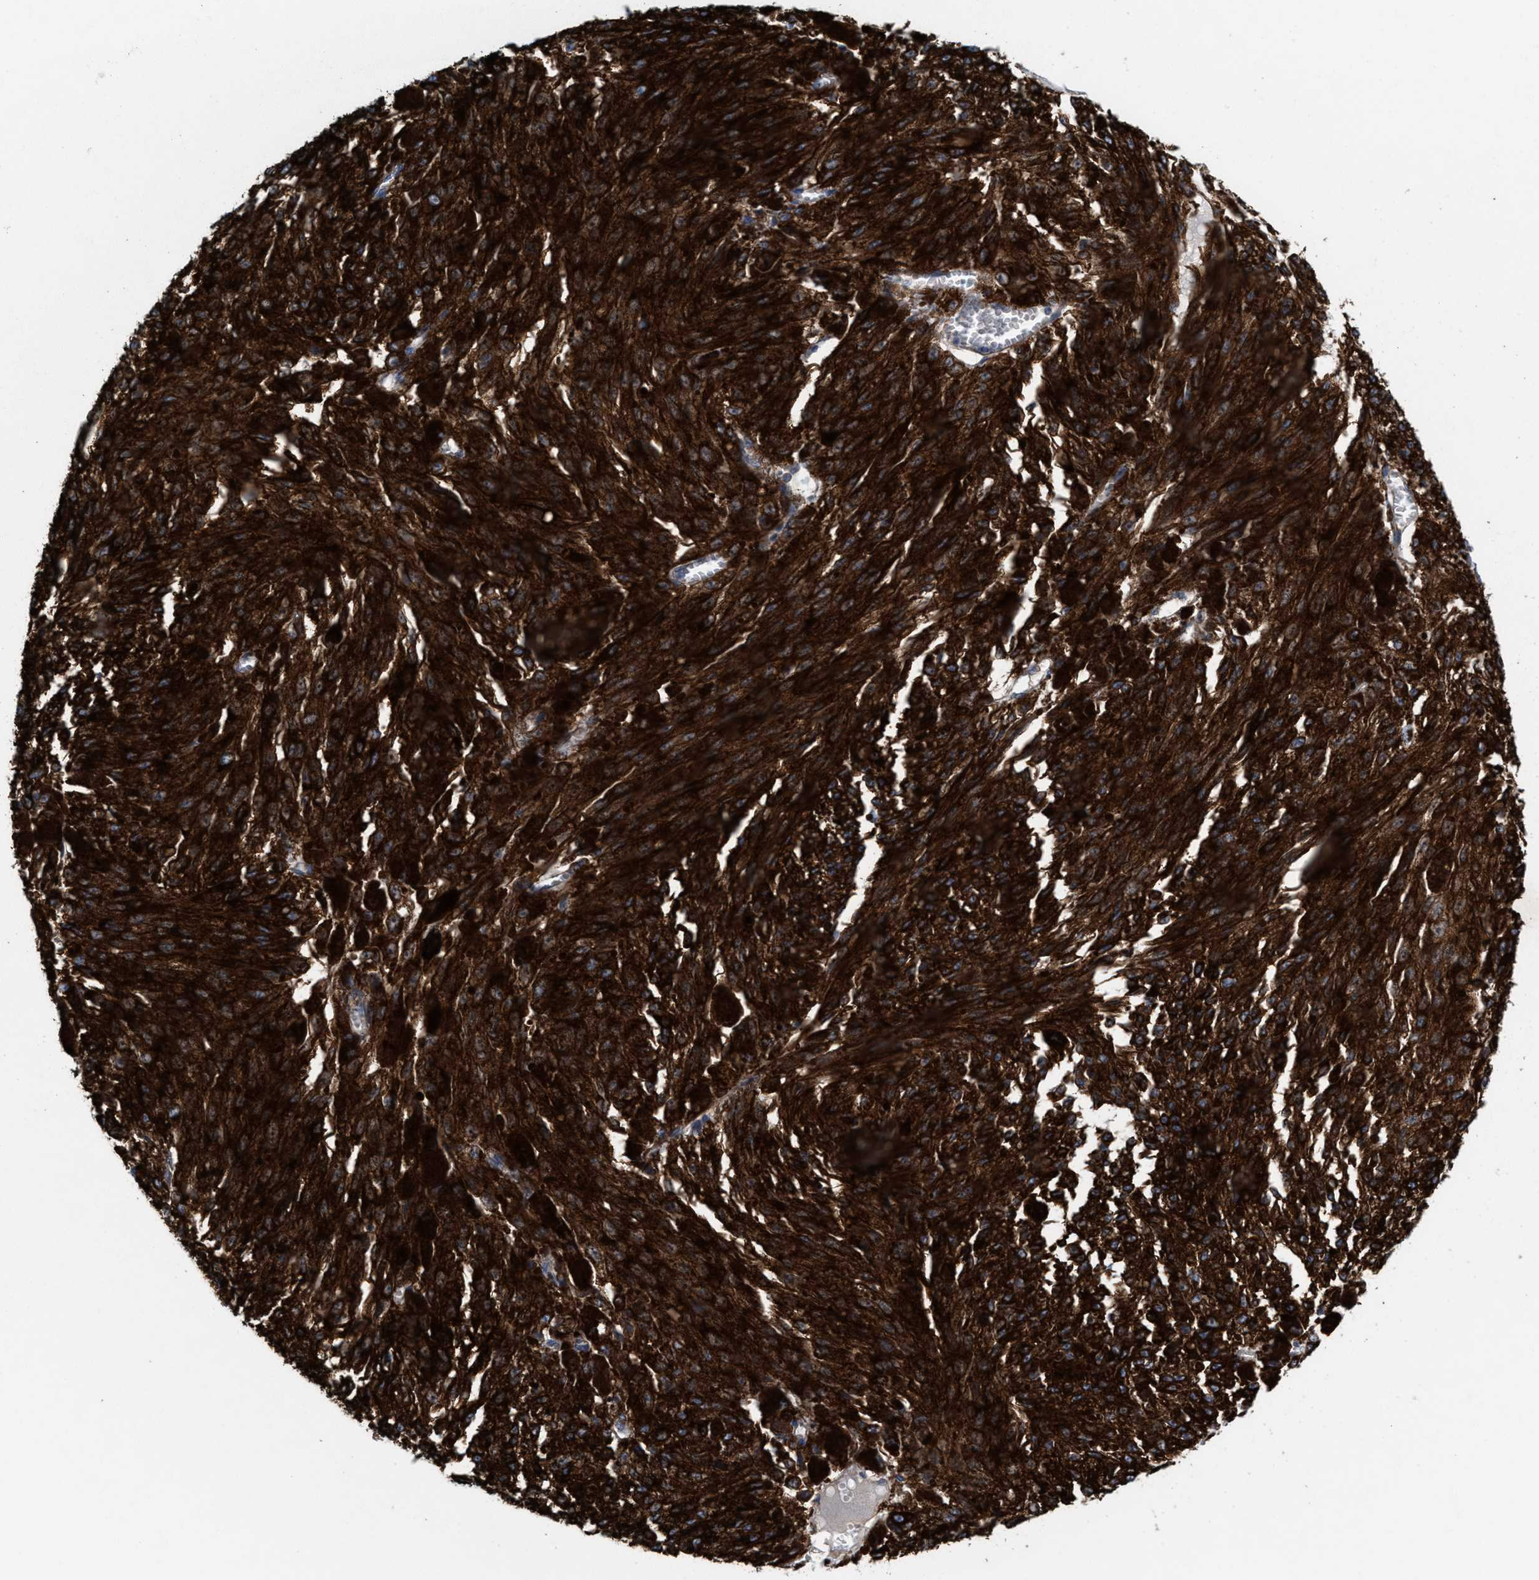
{"staining": {"intensity": "strong", "quantity": ">75%", "location": "cytoplasmic/membranous"}, "tissue": "melanoma", "cell_type": "Tumor cells", "image_type": "cancer", "snomed": [{"axis": "morphology", "description": "Malignant melanoma, NOS"}, {"axis": "topography", "description": "Other"}], "caption": "IHC (DAB) staining of human melanoma reveals strong cytoplasmic/membranous protein staining in about >75% of tumor cells. (DAB IHC, brown staining for protein, blue staining for nuclei).", "gene": "NYAP1", "patient": {"sex": "male", "age": 79}}